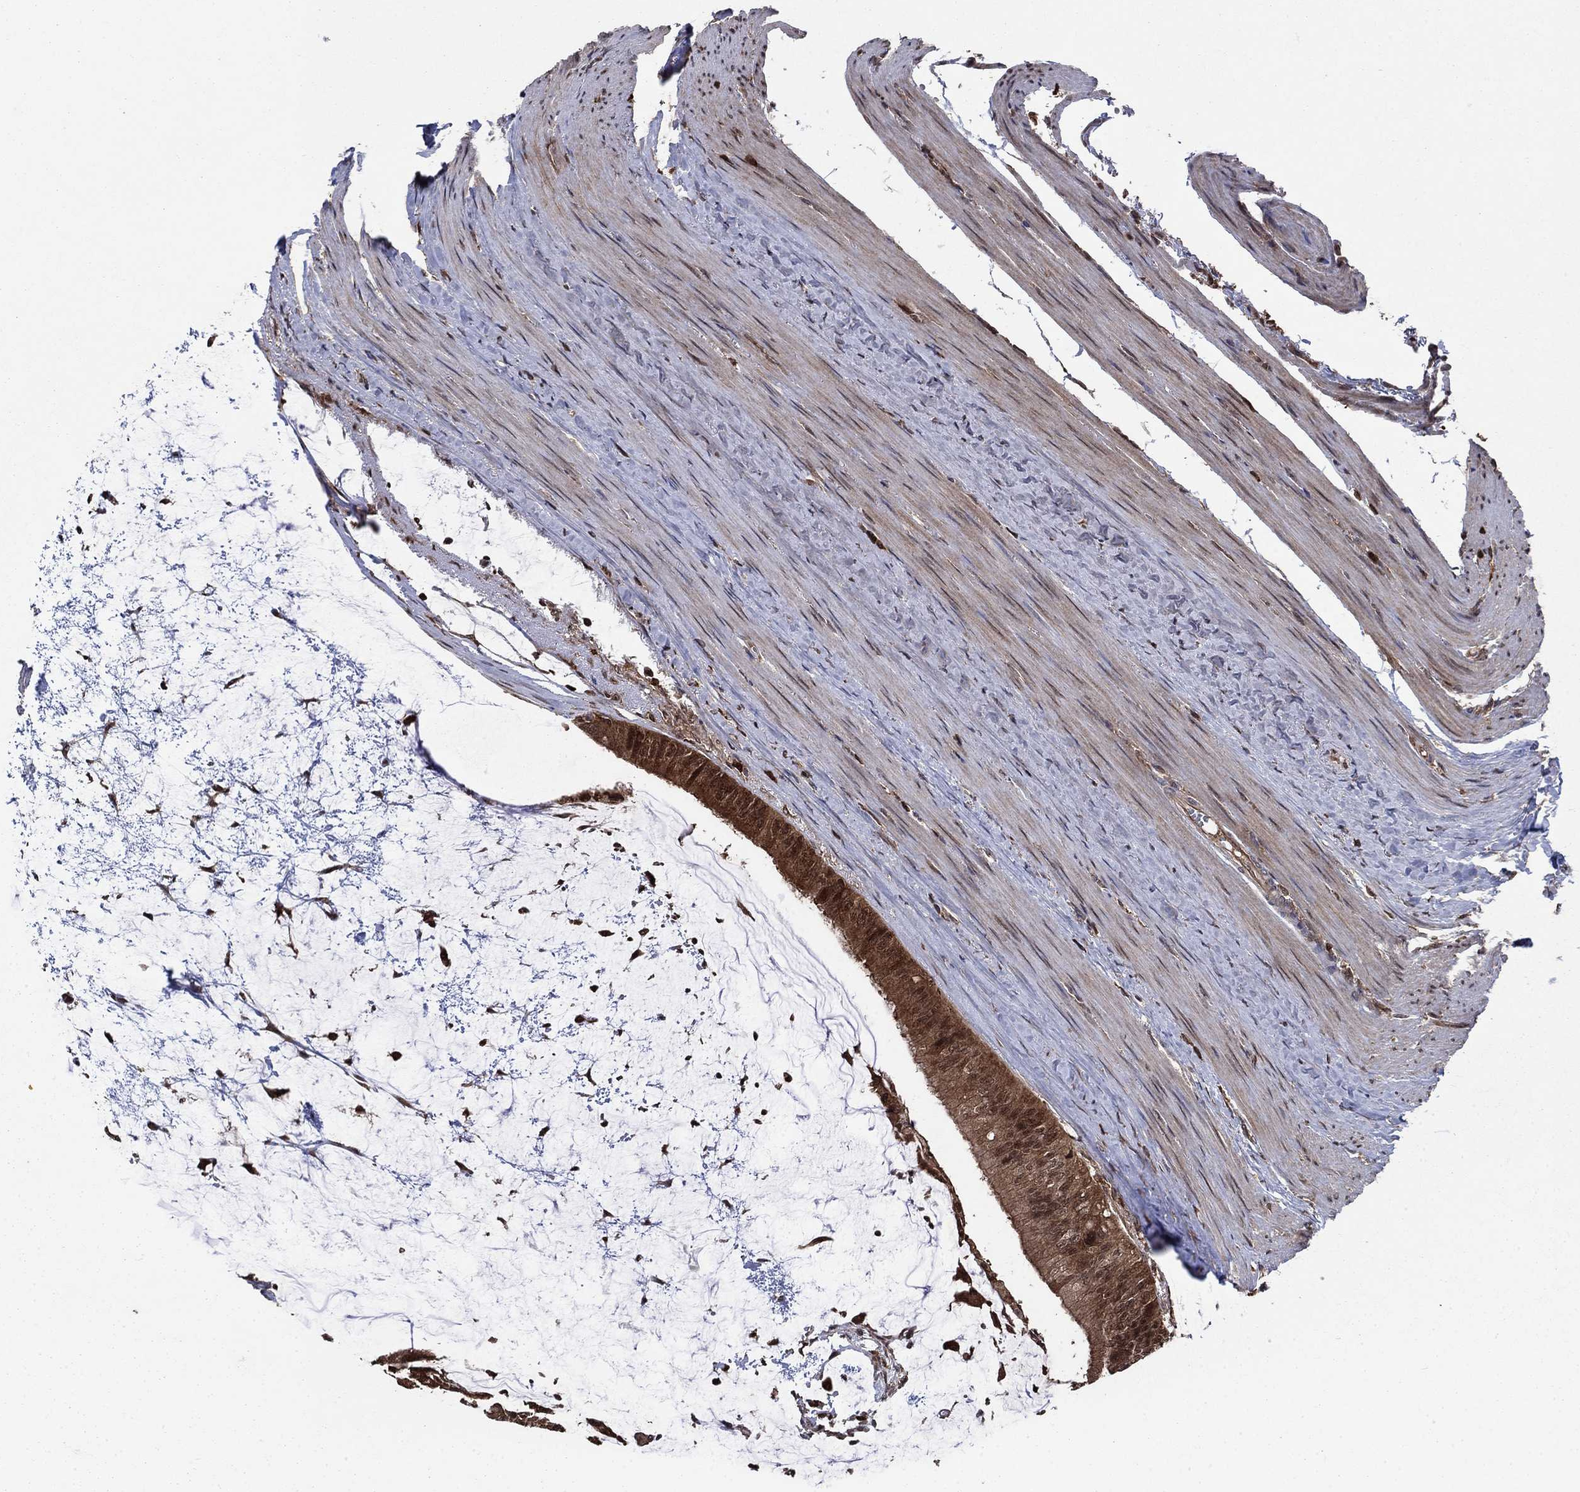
{"staining": {"intensity": "strong", "quantity": ">75%", "location": "cytoplasmic/membranous"}, "tissue": "colorectal cancer", "cell_type": "Tumor cells", "image_type": "cancer", "snomed": [{"axis": "morphology", "description": "Normal tissue, NOS"}, {"axis": "morphology", "description": "Adenocarcinoma, NOS"}, {"axis": "topography", "description": "Colon"}], "caption": "IHC of human colorectal adenocarcinoma reveals high levels of strong cytoplasmic/membranous expression in approximately >75% of tumor cells.", "gene": "CACYBP", "patient": {"sex": "male", "age": 65}}